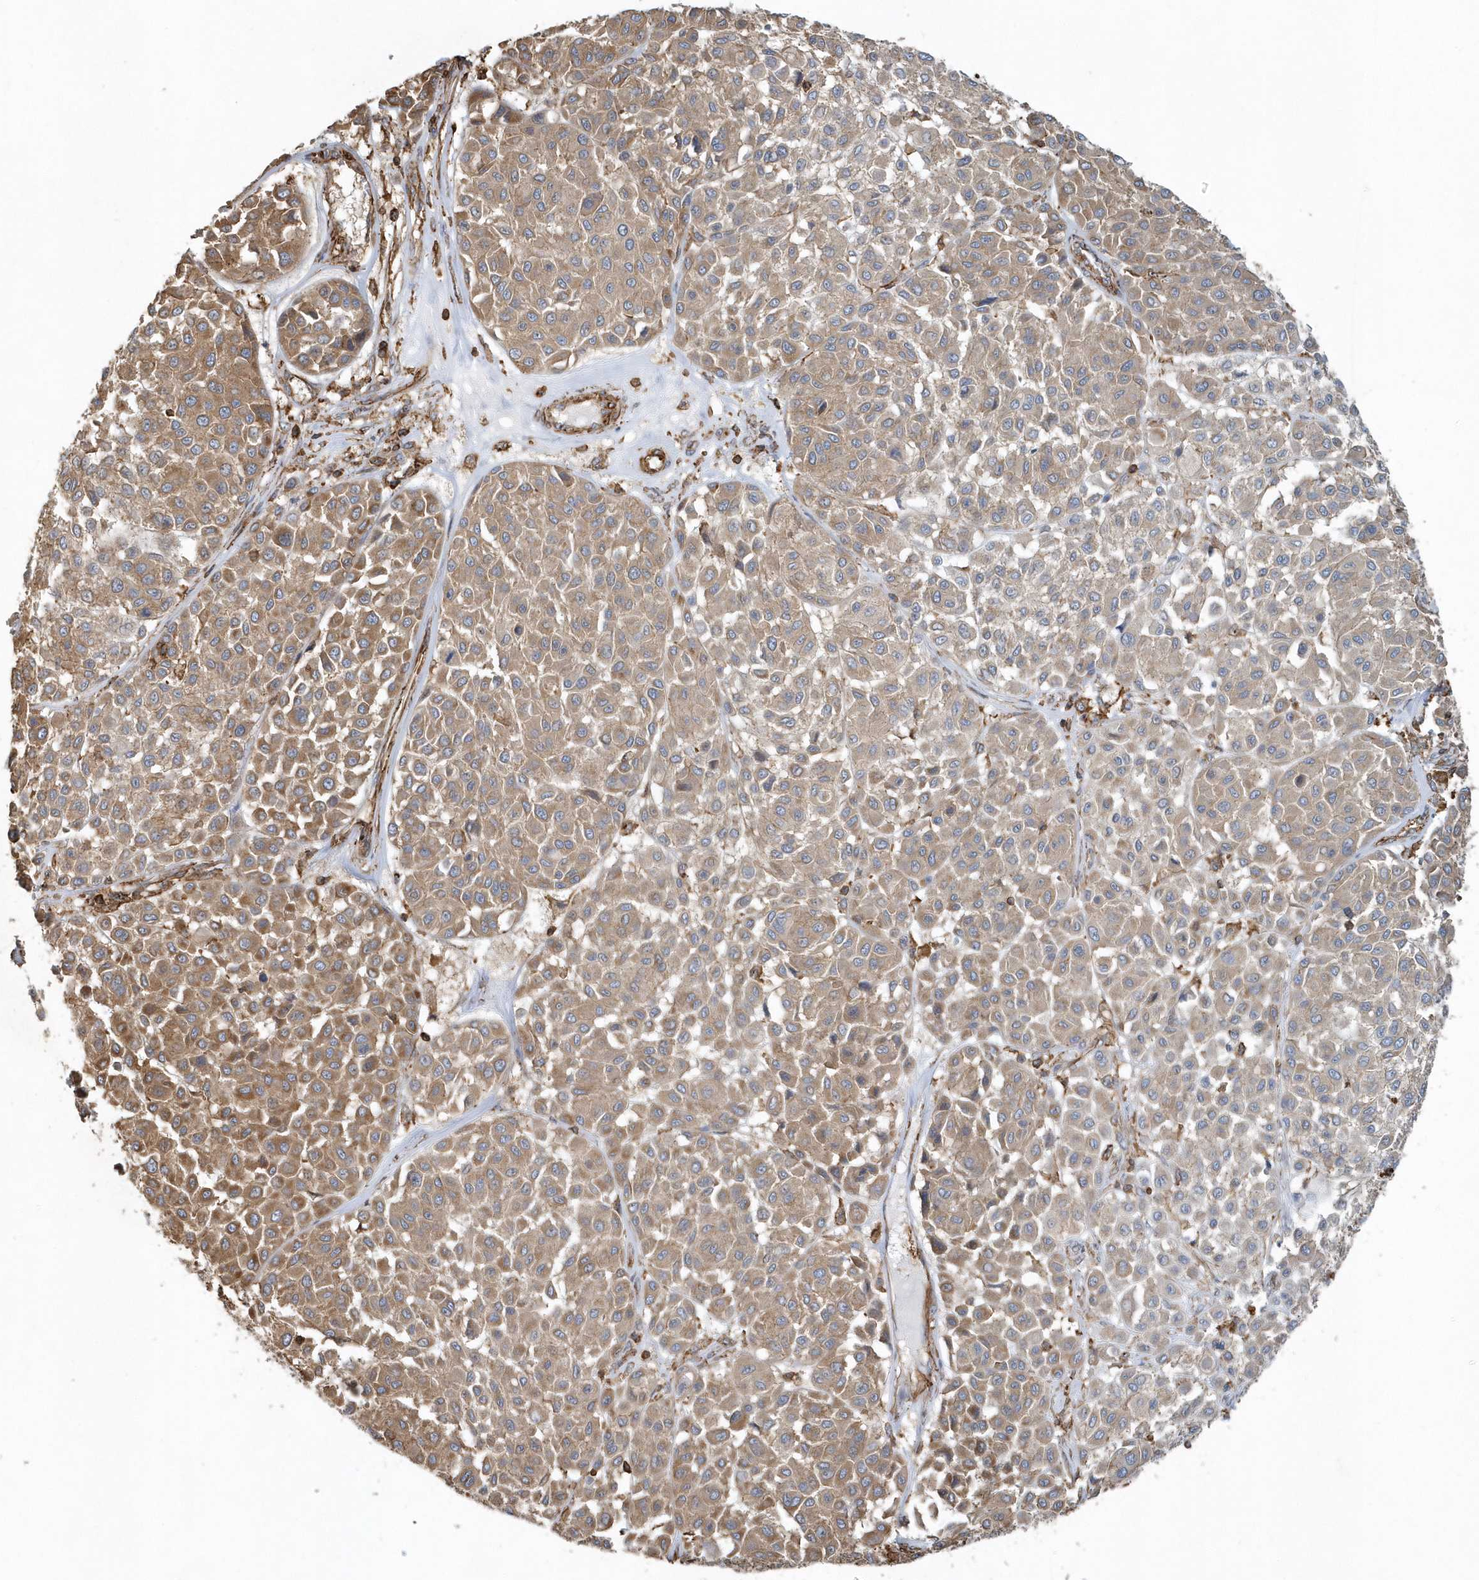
{"staining": {"intensity": "moderate", "quantity": ">75%", "location": "cytoplasmic/membranous"}, "tissue": "melanoma", "cell_type": "Tumor cells", "image_type": "cancer", "snomed": [{"axis": "morphology", "description": "Malignant melanoma, Metastatic site"}, {"axis": "topography", "description": "Soft tissue"}], "caption": "Immunohistochemistry (IHC) micrograph of neoplastic tissue: melanoma stained using immunohistochemistry reveals medium levels of moderate protein expression localized specifically in the cytoplasmic/membranous of tumor cells, appearing as a cytoplasmic/membranous brown color.", "gene": "MMUT", "patient": {"sex": "male", "age": 41}}